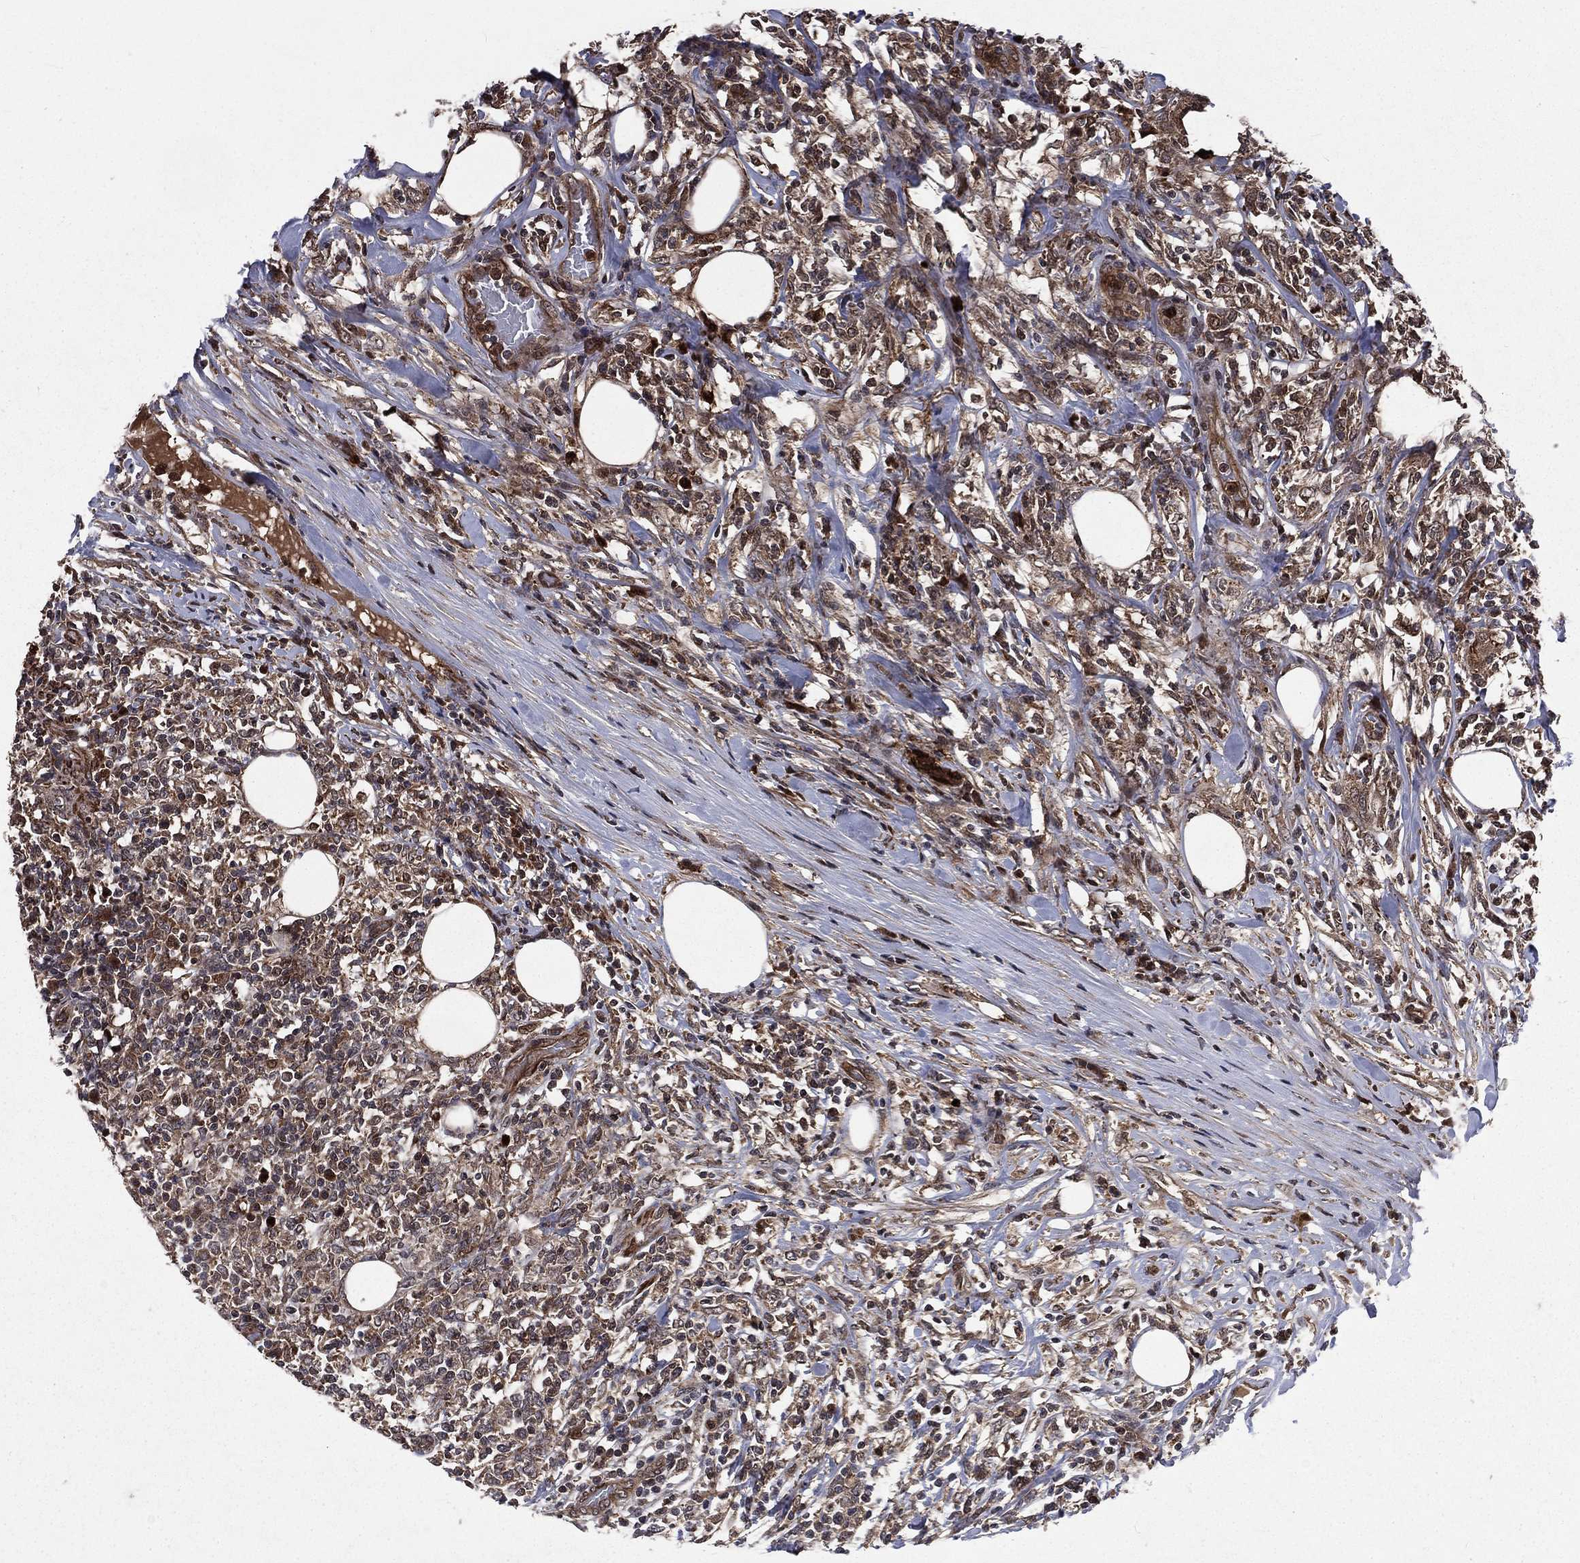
{"staining": {"intensity": "moderate", "quantity": "<25%", "location": "cytoplasmic/membranous,nuclear"}, "tissue": "lymphoma", "cell_type": "Tumor cells", "image_type": "cancer", "snomed": [{"axis": "morphology", "description": "Malignant lymphoma, non-Hodgkin's type, High grade"}, {"axis": "topography", "description": "Lymph node"}], "caption": "IHC of human lymphoma shows low levels of moderate cytoplasmic/membranous and nuclear expression in about <25% of tumor cells.", "gene": "LENG8", "patient": {"sex": "female", "age": 84}}